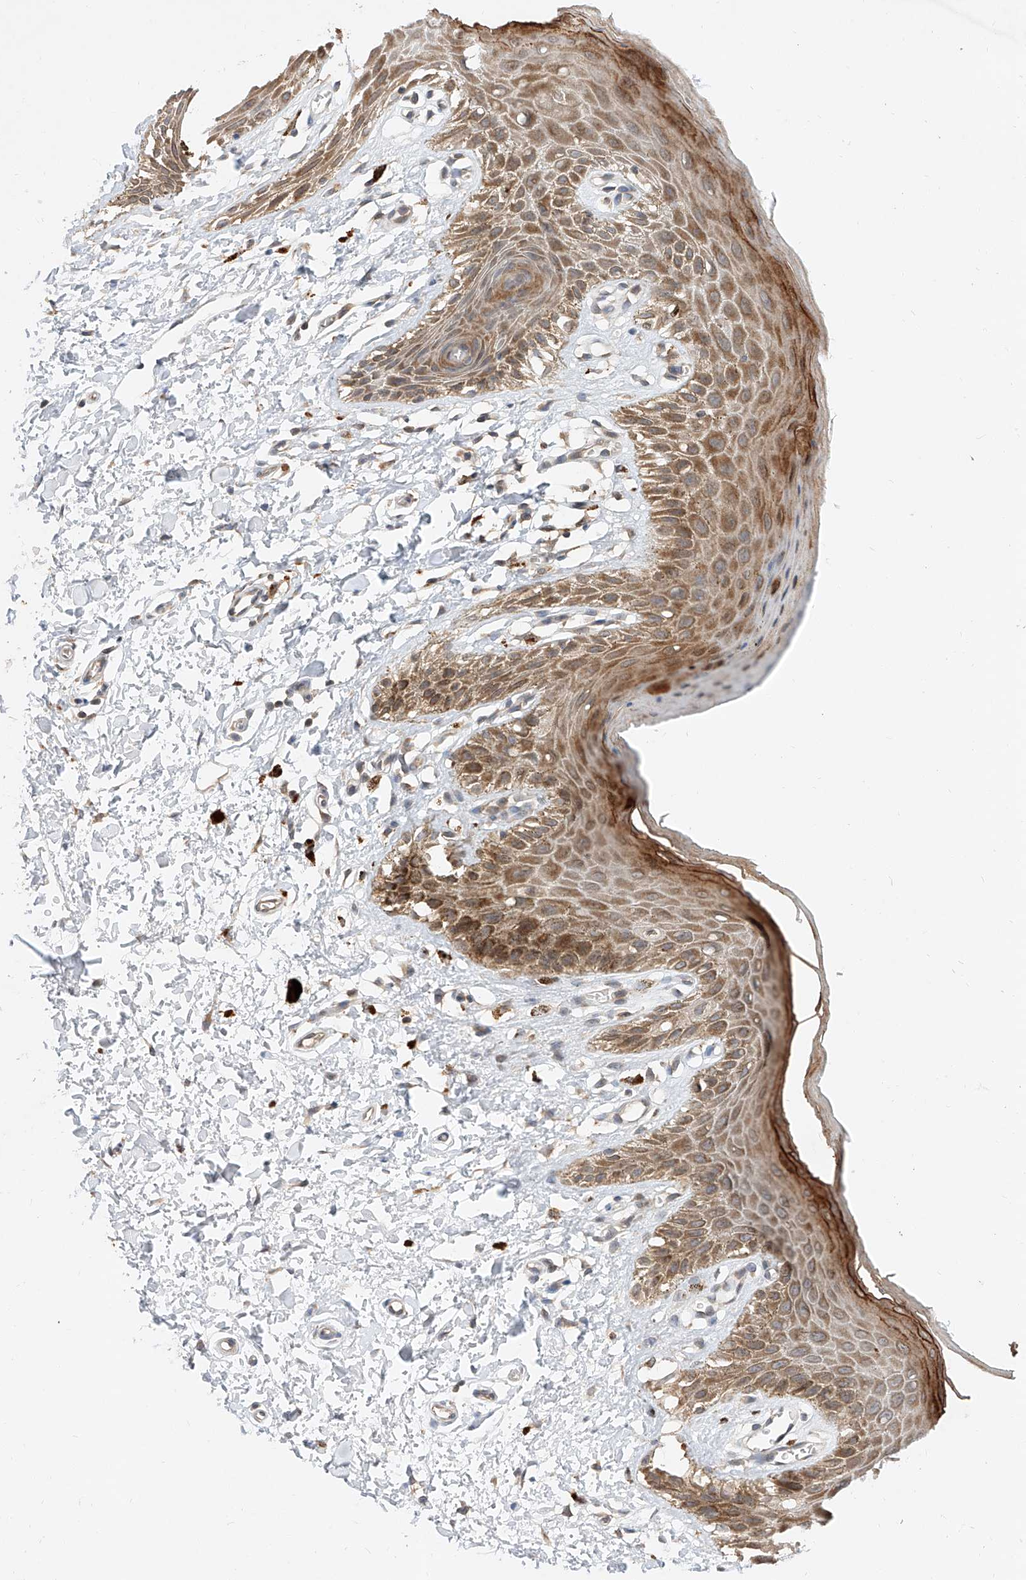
{"staining": {"intensity": "moderate", "quantity": ">75%", "location": "cytoplasmic/membranous,nuclear"}, "tissue": "skin", "cell_type": "Epidermal cells", "image_type": "normal", "snomed": [{"axis": "morphology", "description": "Normal tissue, NOS"}, {"axis": "topography", "description": "Anal"}], "caption": "Brown immunohistochemical staining in normal human skin reveals moderate cytoplasmic/membranous,nuclear staining in about >75% of epidermal cells. Nuclei are stained in blue.", "gene": "DIRAS3", "patient": {"sex": "male", "age": 44}}